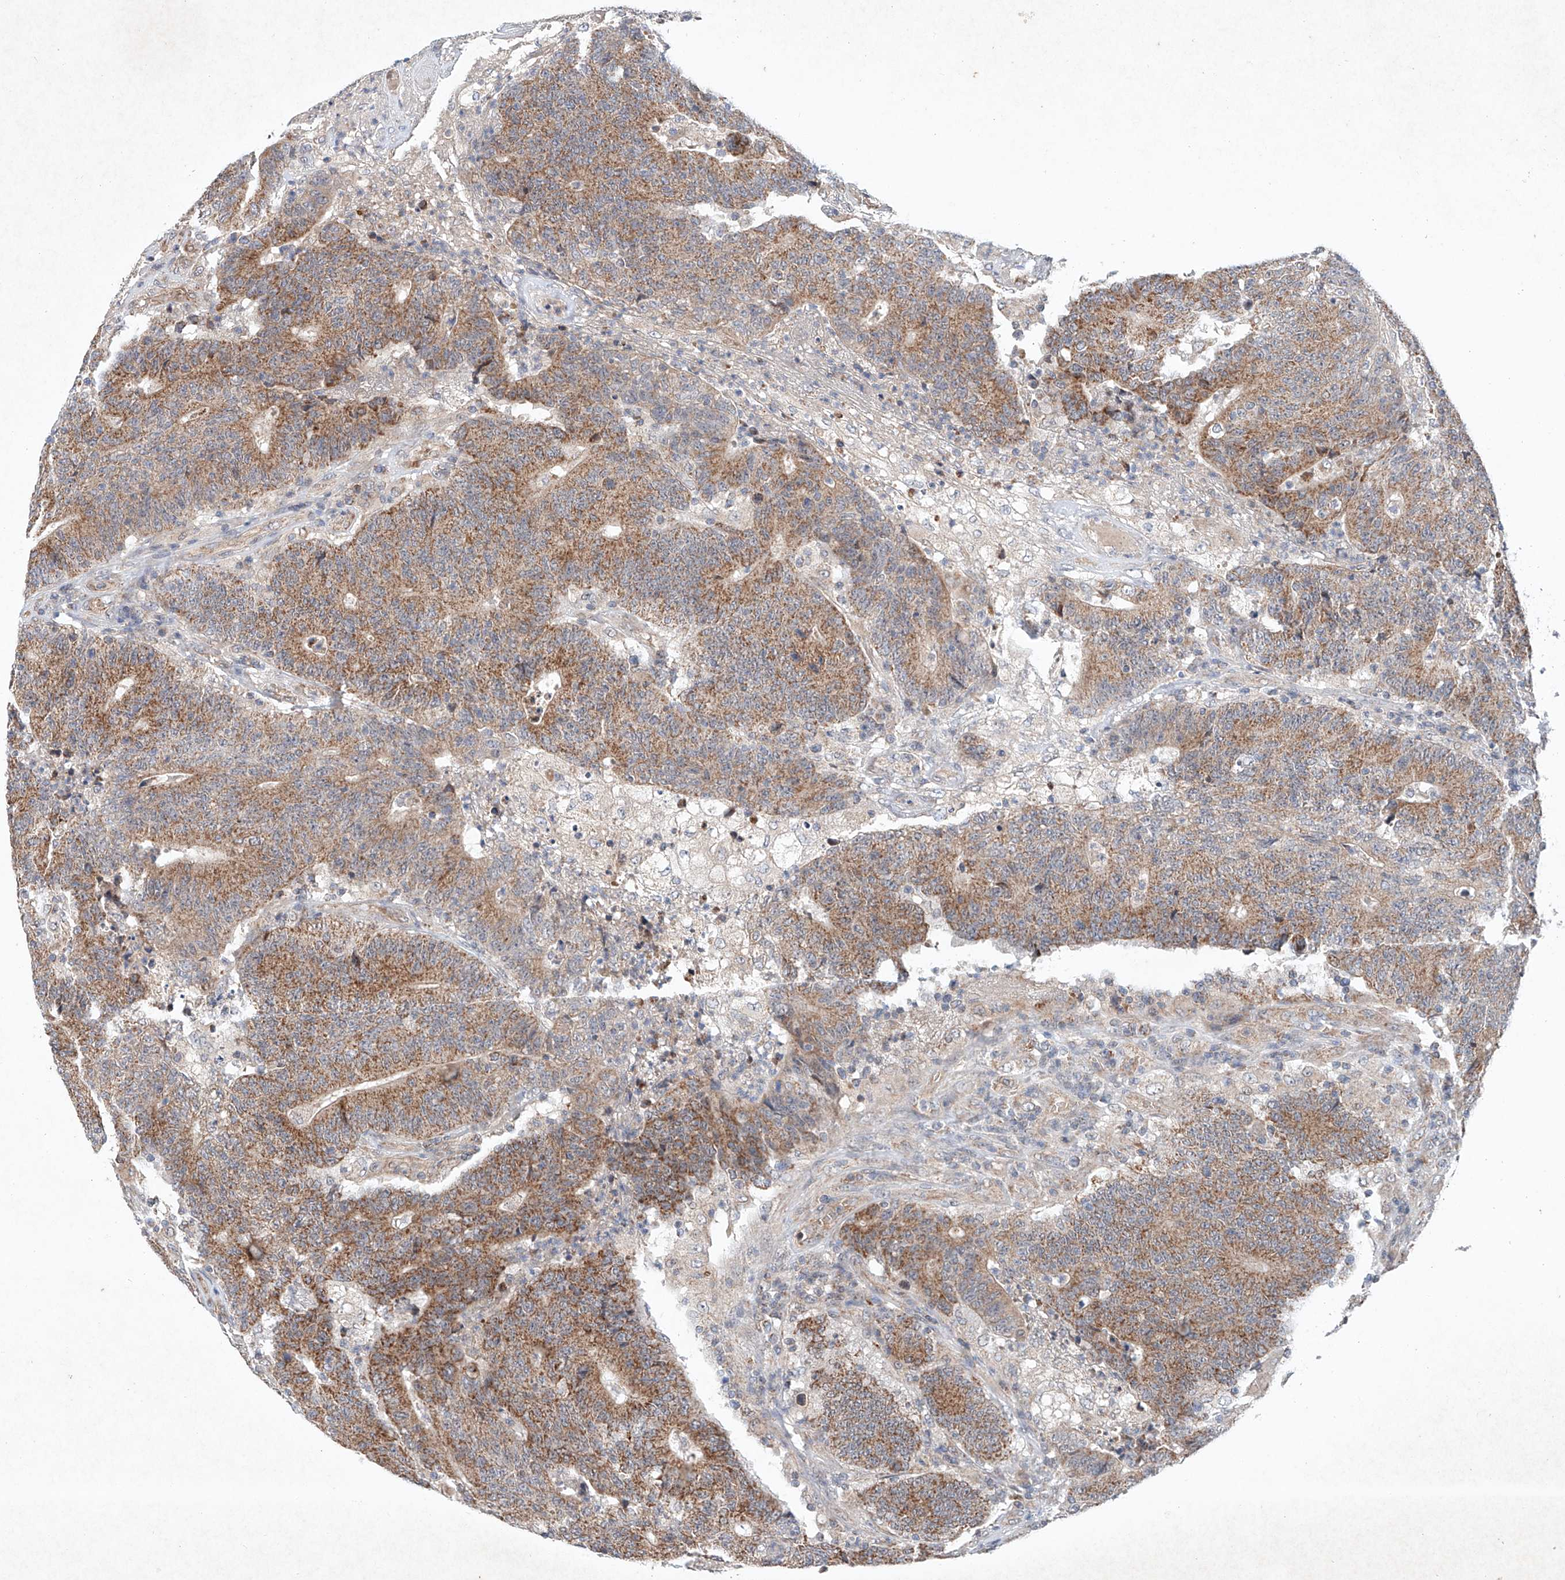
{"staining": {"intensity": "moderate", "quantity": ">75%", "location": "cytoplasmic/membranous"}, "tissue": "colorectal cancer", "cell_type": "Tumor cells", "image_type": "cancer", "snomed": [{"axis": "morphology", "description": "Normal tissue, NOS"}, {"axis": "morphology", "description": "Adenocarcinoma, NOS"}, {"axis": "topography", "description": "Colon"}], "caption": "Protein staining of adenocarcinoma (colorectal) tissue displays moderate cytoplasmic/membranous staining in approximately >75% of tumor cells. (DAB (3,3'-diaminobenzidine) IHC, brown staining for protein, blue staining for nuclei).", "gene": "FASTK", "patient": {"sex": "female", "age": 75}}